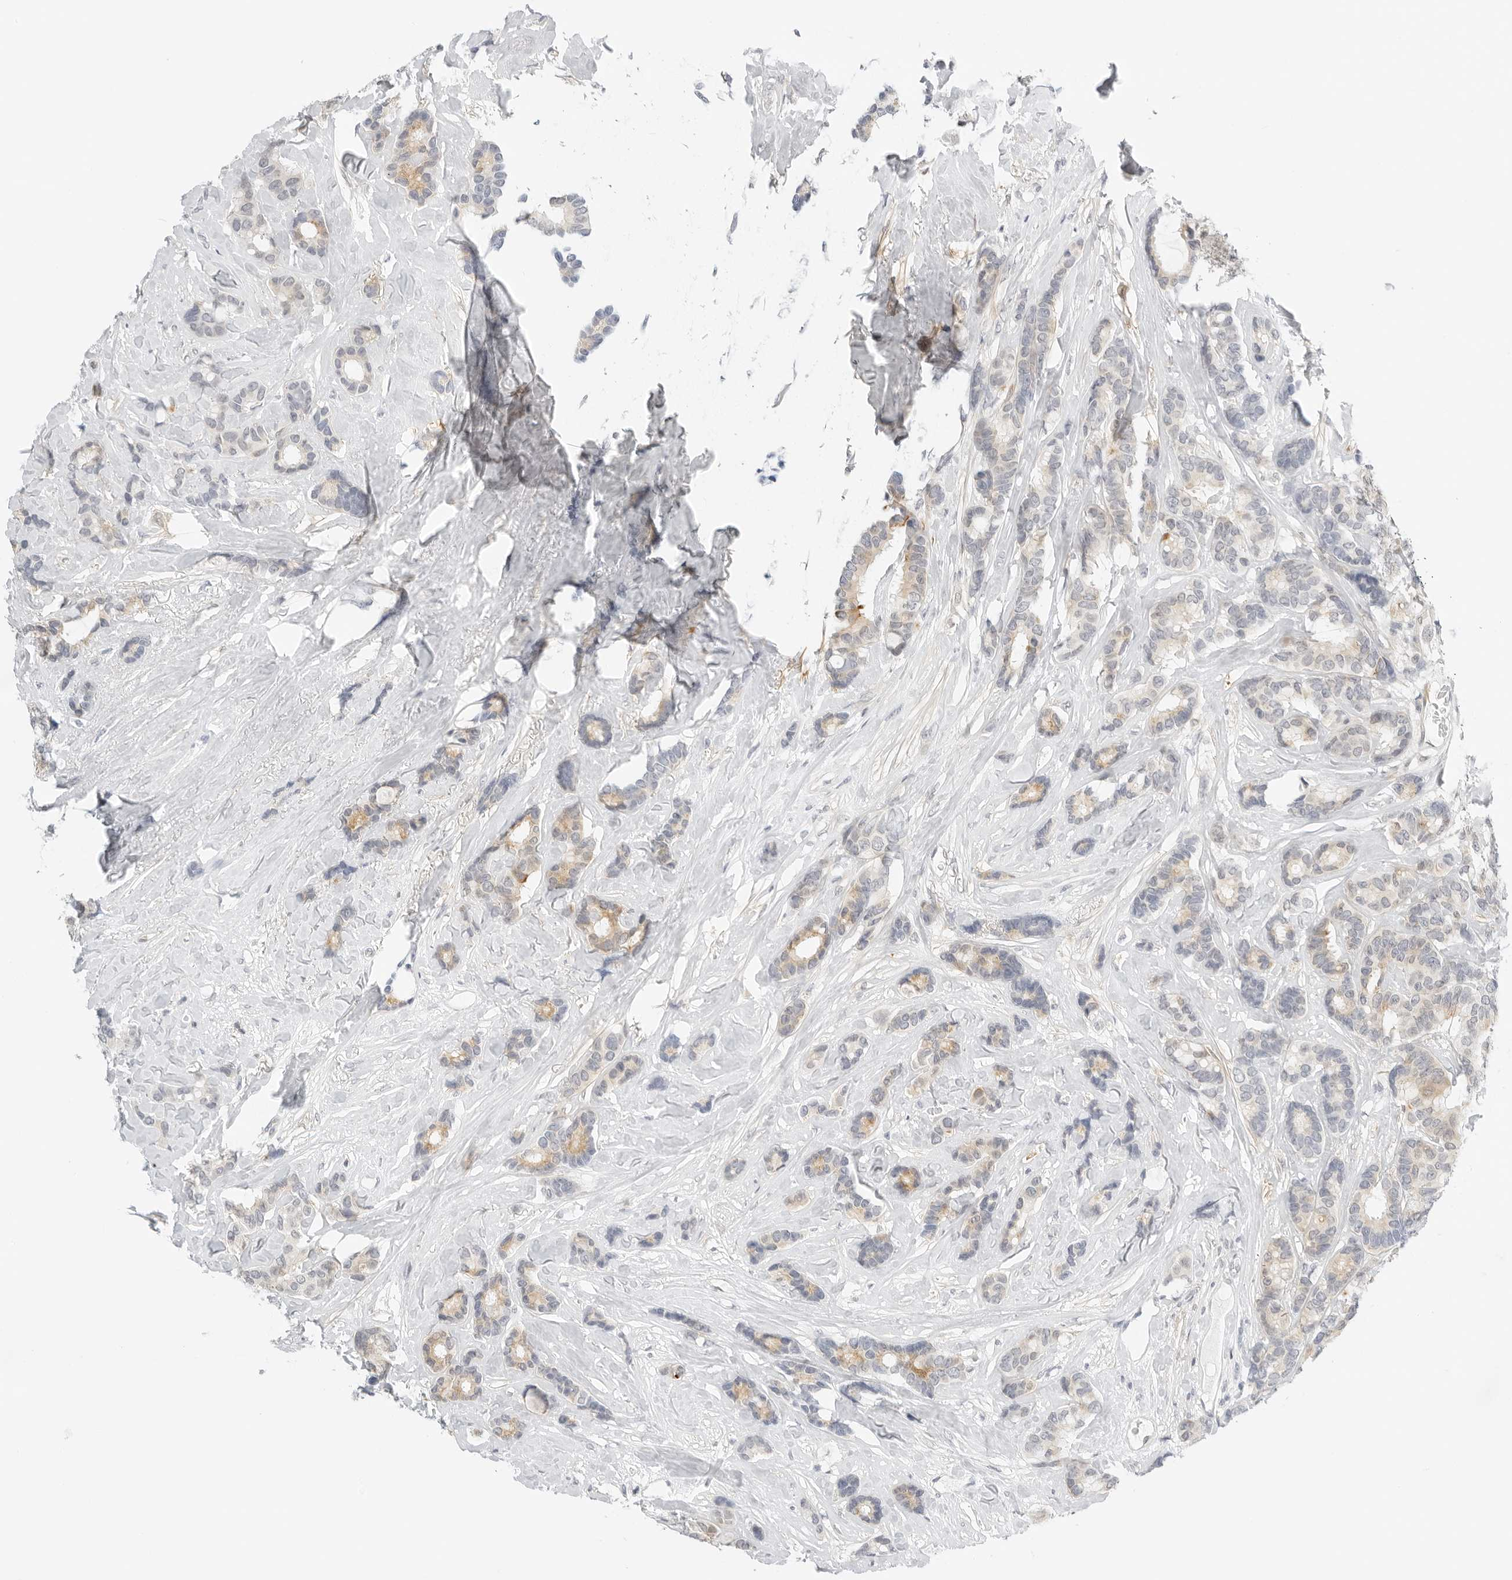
{"staining": {"intensity": "weak", "quantity": "25%-75%", "location": "cytoplasmic/membranous"}, "tissue": "breast cancer", "cell_type": "Tumor cells", "image_type": "cancer", "snomed": [{"axis": "morphology", "description": "Duct carcinoma"}, {"axis": "topography", "description": "Breast"}], "caption": "Protein staining of breast infiltrating ductal carcinoma tissue exhibits weak cytoplasmic/membranous positivity in about 25%-75% of tumor cells.", "gene": "OSCP1", "patient": {"sex": "female", "age": 87}}